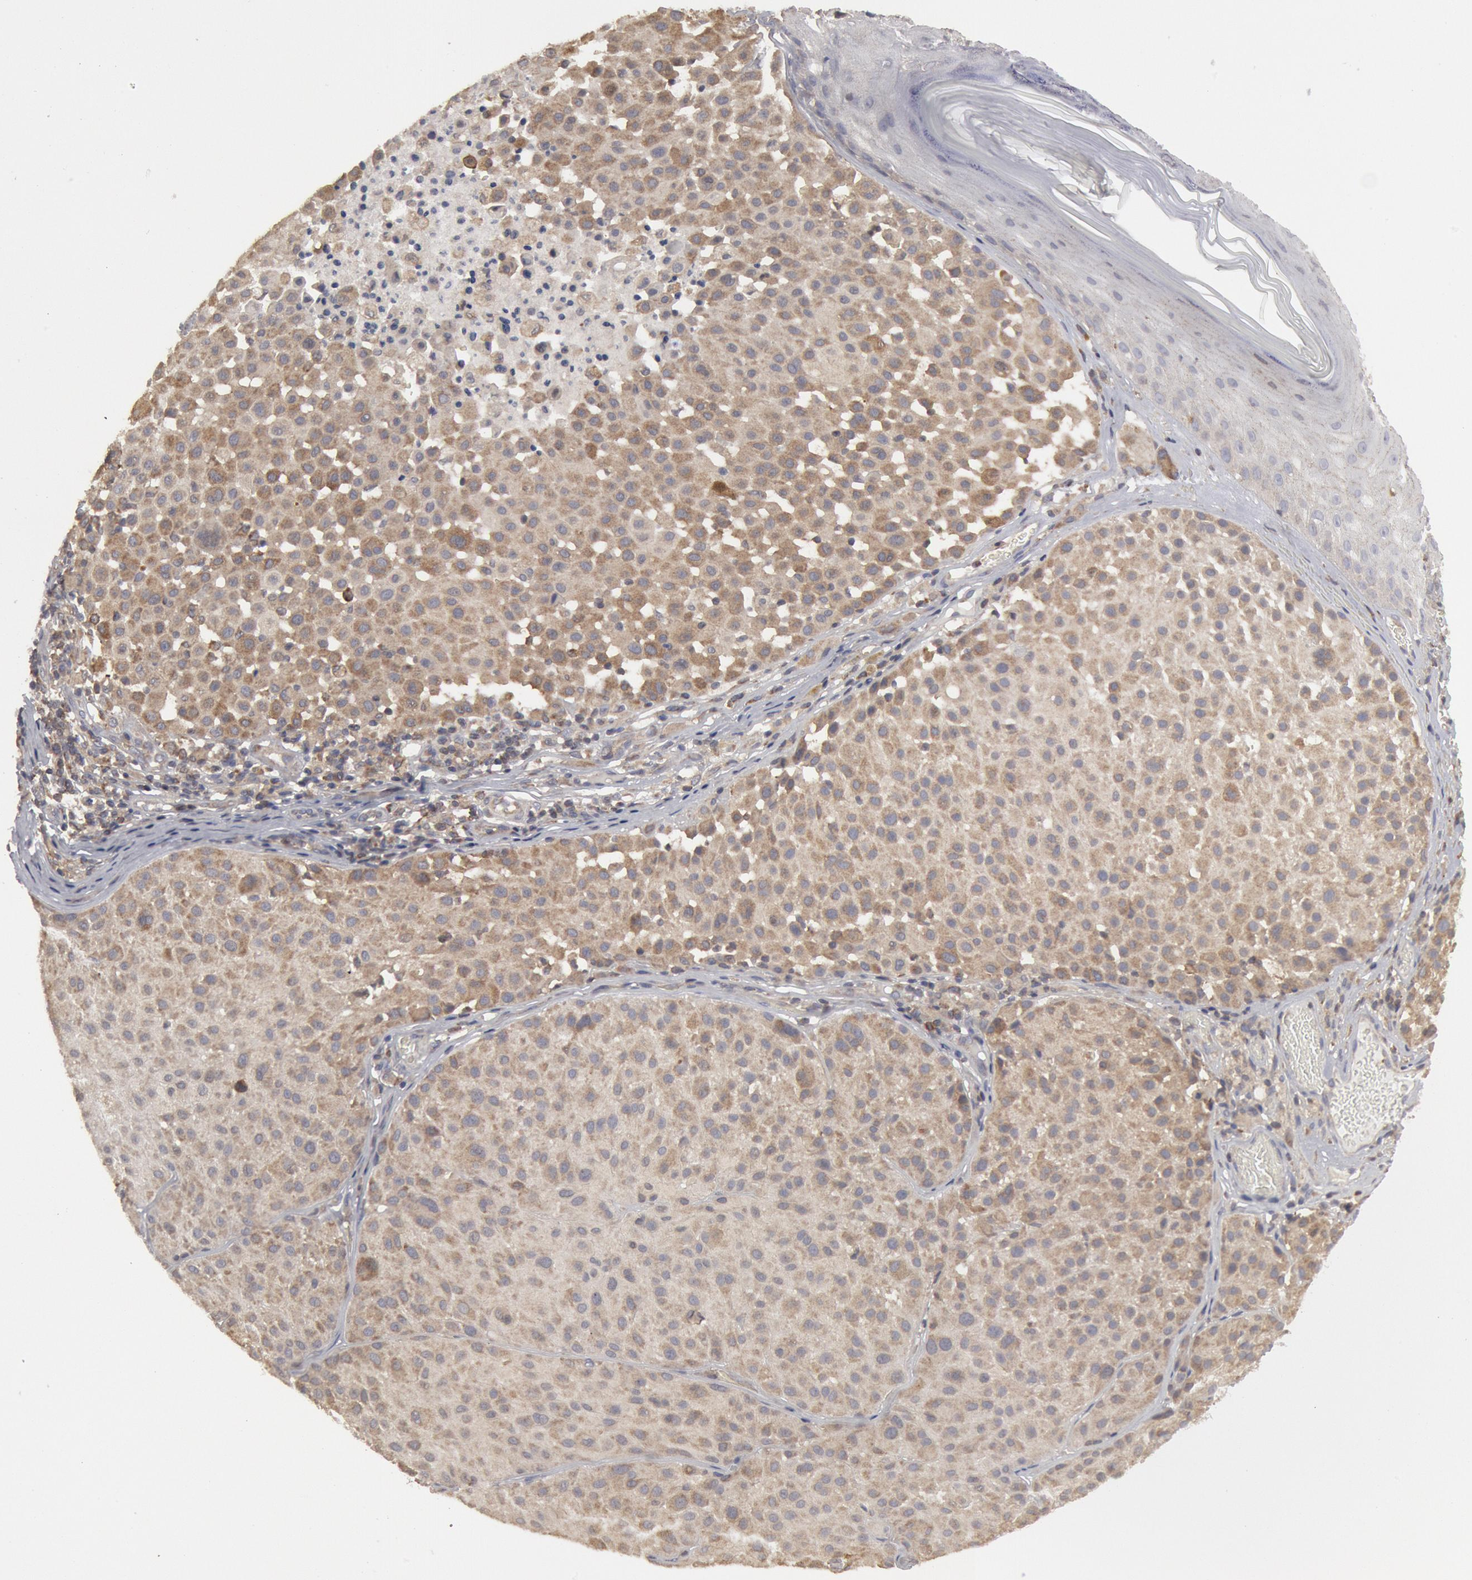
{"staining": {"intensity": "moderate", "quantity": ">75%", "location": "cytoplasmic/membranous"}, "tissue": "melanoma", "cell_type": "Tumor cells", "image_type": "cancer", "snomed": [{"axis": "morphology", "description": "Malignant melanoma, NOS"}, {"axis": "topography", "description": "Skin"}], "caption": "A high-resolution photomicrograph shows immunohistochemistry staining of malignant melanoma, which displays moderate cytoplasmic/membranous positivity in approximately >75% of tumor cells.", "gene": "OSBPL8", "patient": {"sex": "male", "age": 36}}